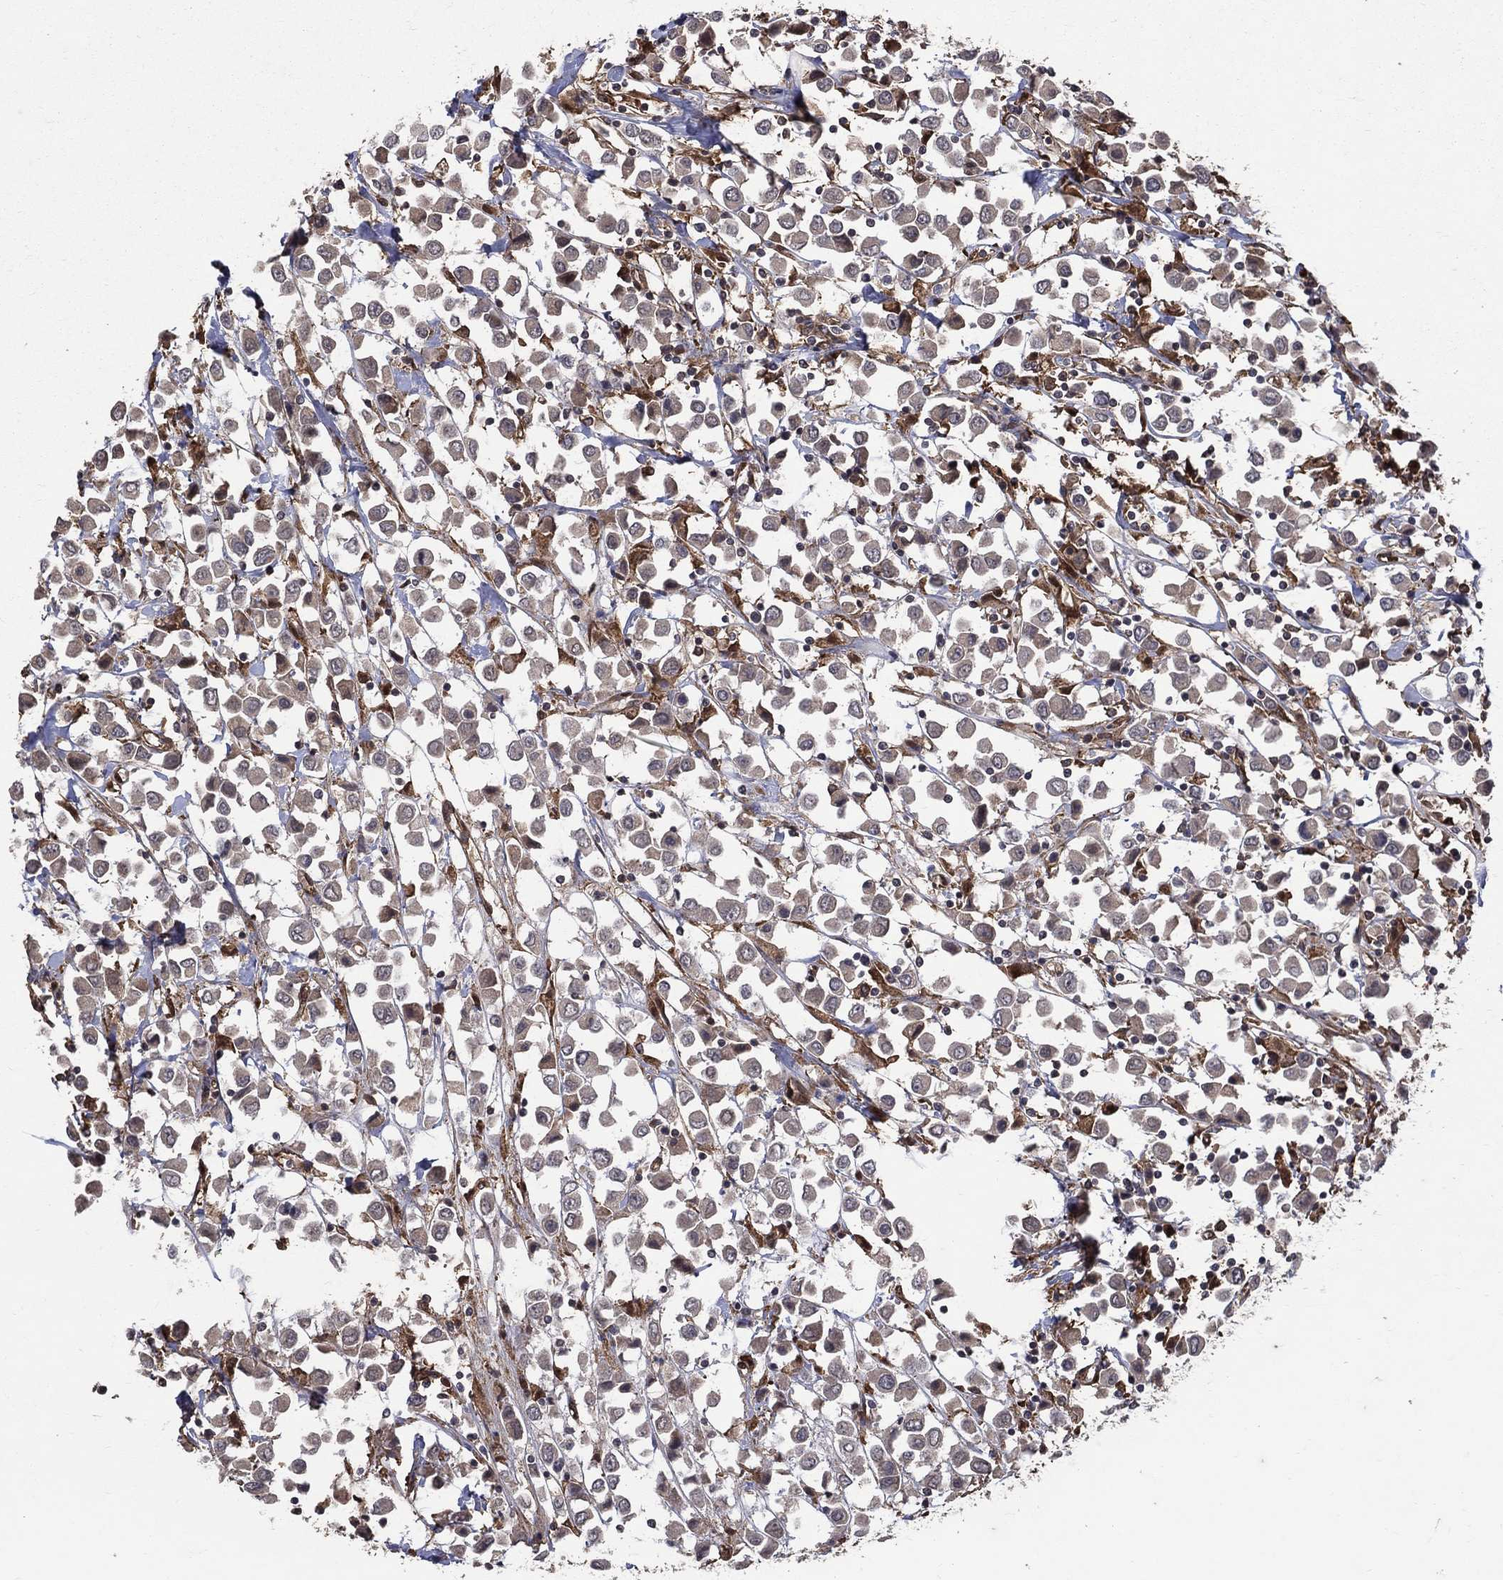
{"staining": {"intensity": "negative", "quantity": "none", "location": "none"}, "tissue": "breast cancer", "cell_type": "Tumor cells", "image_type": "cancer", "snomed": [{"axis": "morphology", "description": "Duct carcinoma"}, {"axis": "topography", "description": "Breast"}], "caption": "Breast cancer (invasive ductal carcinoma) stained for a protein using immunohistochemistry (IHC) reveals no positivity tumor cells.", "gene": "DPYSL2", "patient": {"sex": "female", "age": 61}}